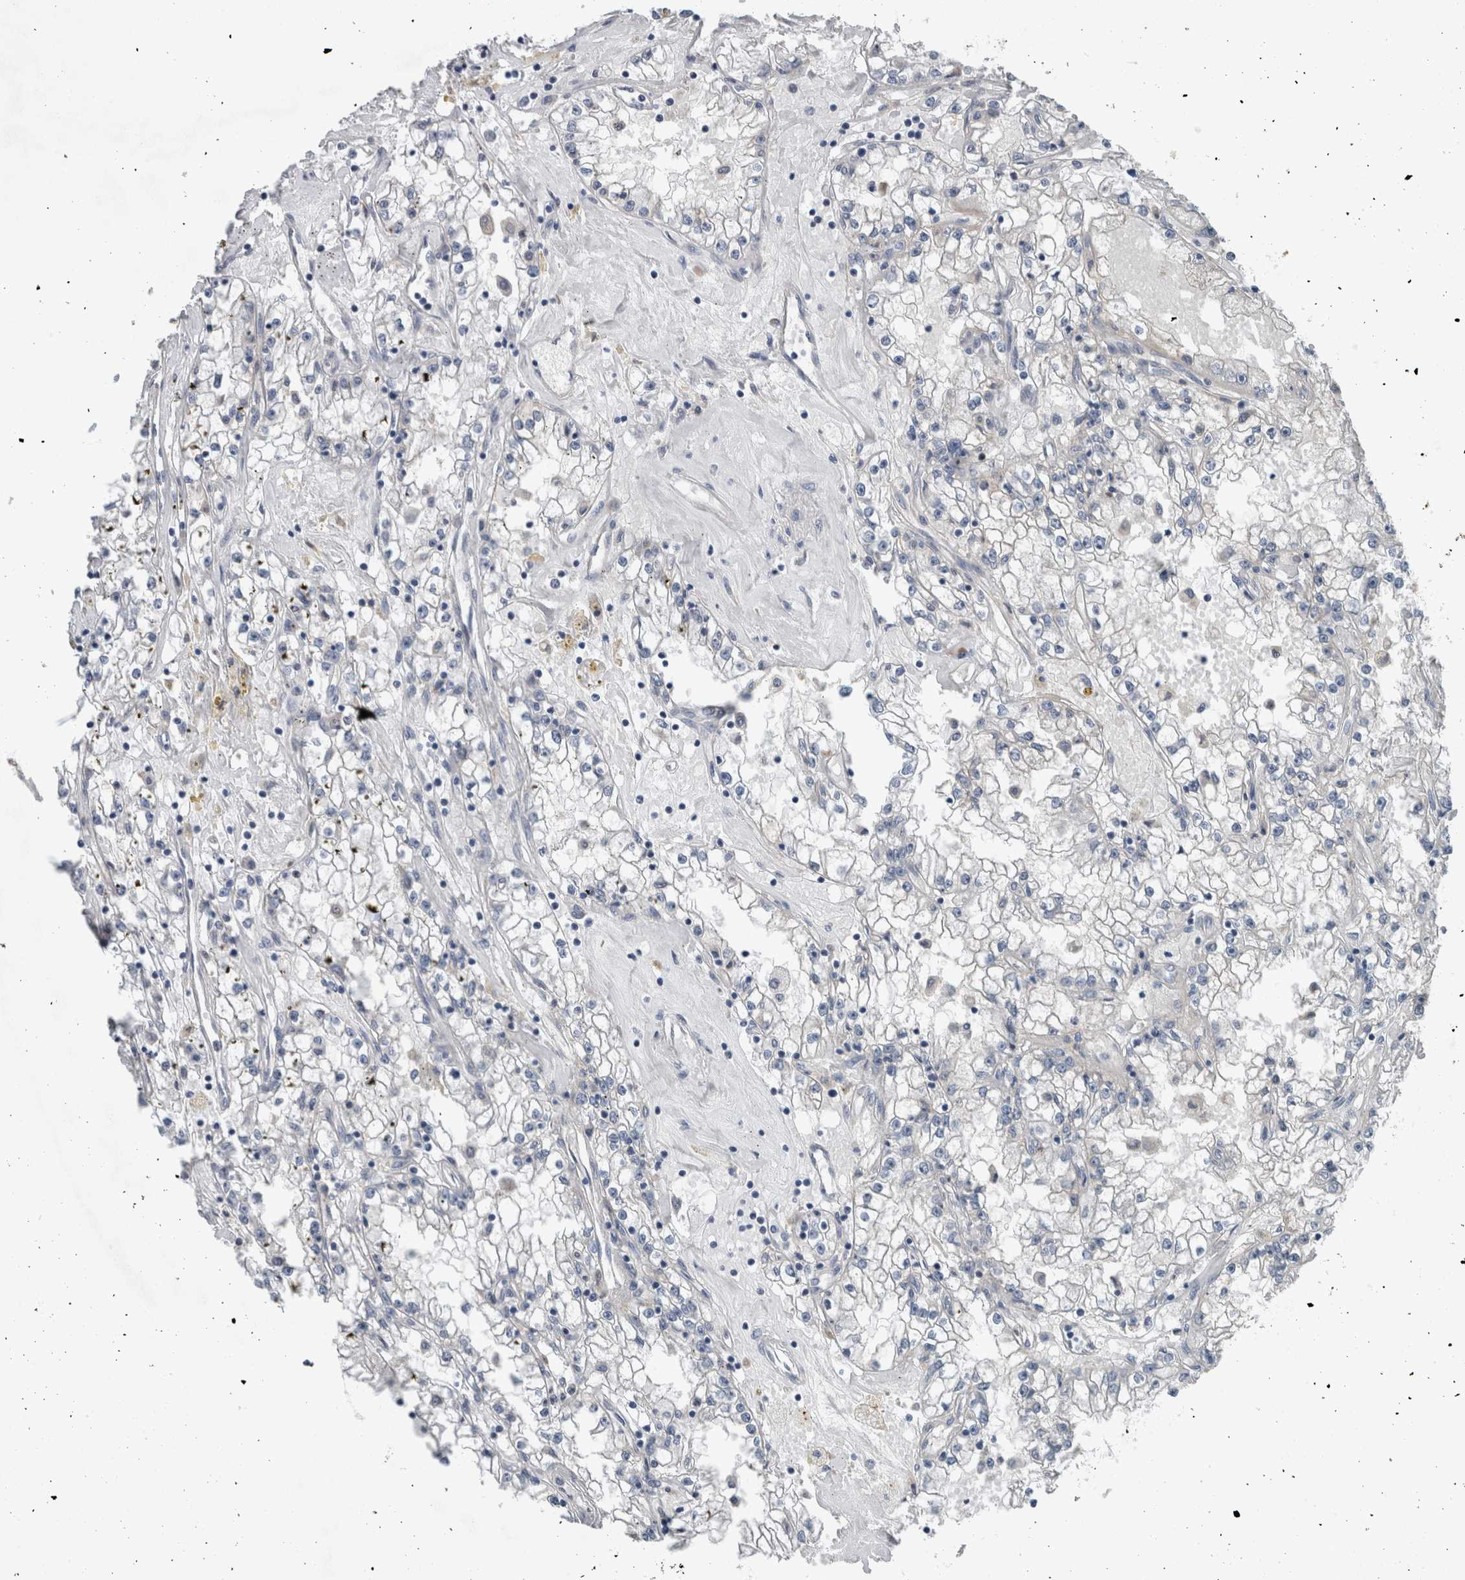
{"staining": {"intensity": "negative", "quantity": "none", "location": "none"}, "tissue": "renal cancer", "cell_type": "Tumor cells", "image_type": "cancer", "snomed": [{"axis": "morphology", "description": "Adenocarcinoma, NOS"}, {"axis": "topography", "description": "Kidney"}], "caption": "A high-resolution photomicrograph shows immunohistochemistry (IHC) staining of renal adenocarcinoma, which exhibits no significant staining in tumor cells. (DAB immunohistochemistry (IHC) visualized using brightfield microscopy, high magnification).", "gene": "CRNN", "patient": {"sex": "male", "age": 56}}